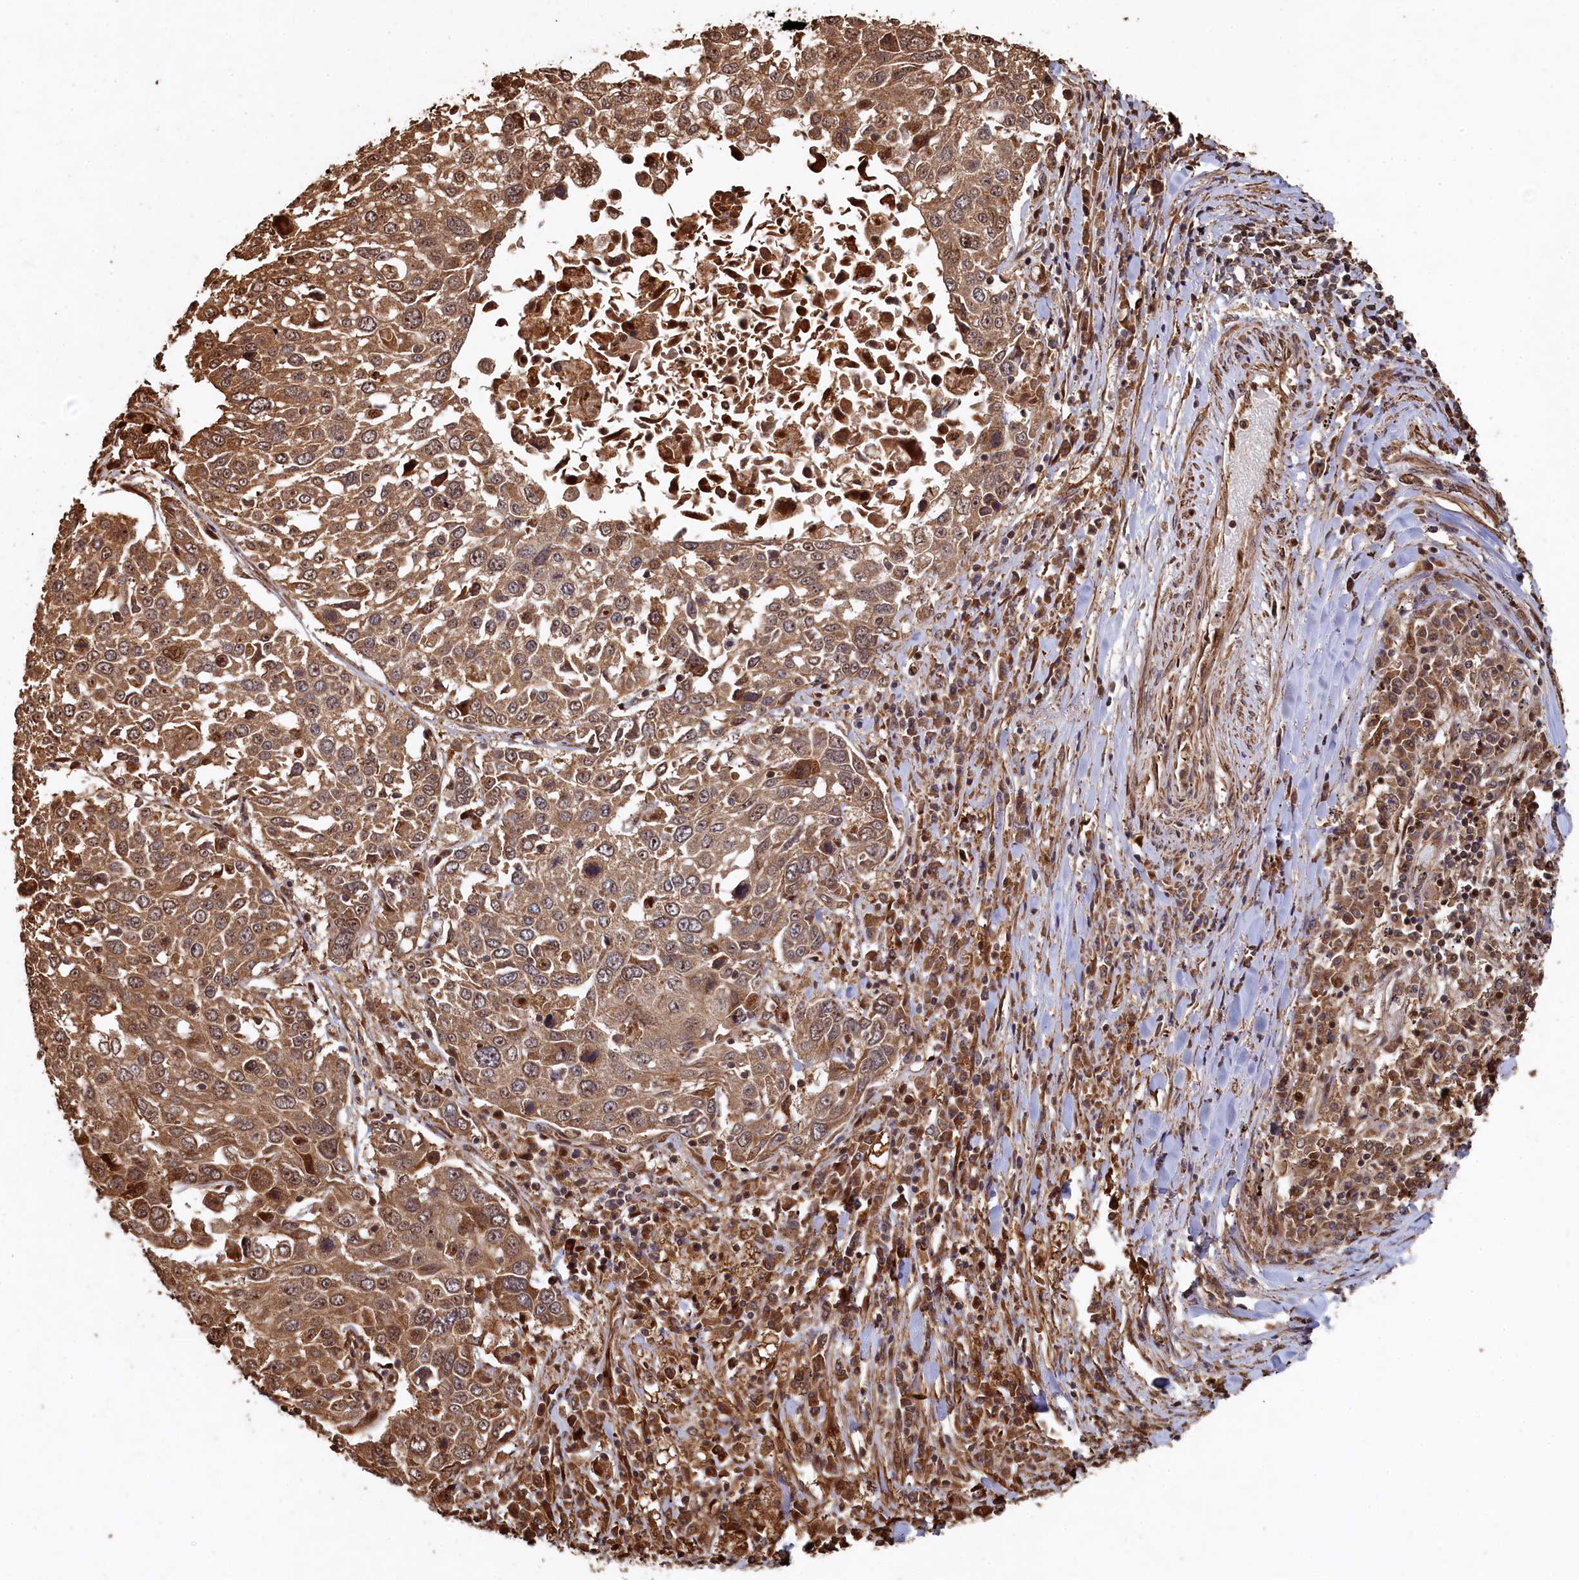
{"staining": {"intensity": "moderate", "quantity": ">75%", "location": "cytoplasmic/membranous"}, "tissue": "lung cancer", "cell_type": "Tumor cells", "image_type": "cancer", "snomed": [{"axis": "morphology", "description": "Squamous cell carcinoma, NOS"}, {"axis": "topography", "description": "Lung"}], "caption": "Immunohistochemistry (IHC) staining of lung cancer (squamous cell carcinoma), which displays medium levels of moderate cytoplasmic/membranous positivity in about >75% of tumor cells indicating moderate cytoplasmic/membranous protein expression. The staining was performed using DAB (3,3'-diaminobenzidine) (brown) for protein detection and nuclei were counterstained in hematoxylin (blue).", "gene": "PIGN", "patient": {"sex": "male", "age": 65}}